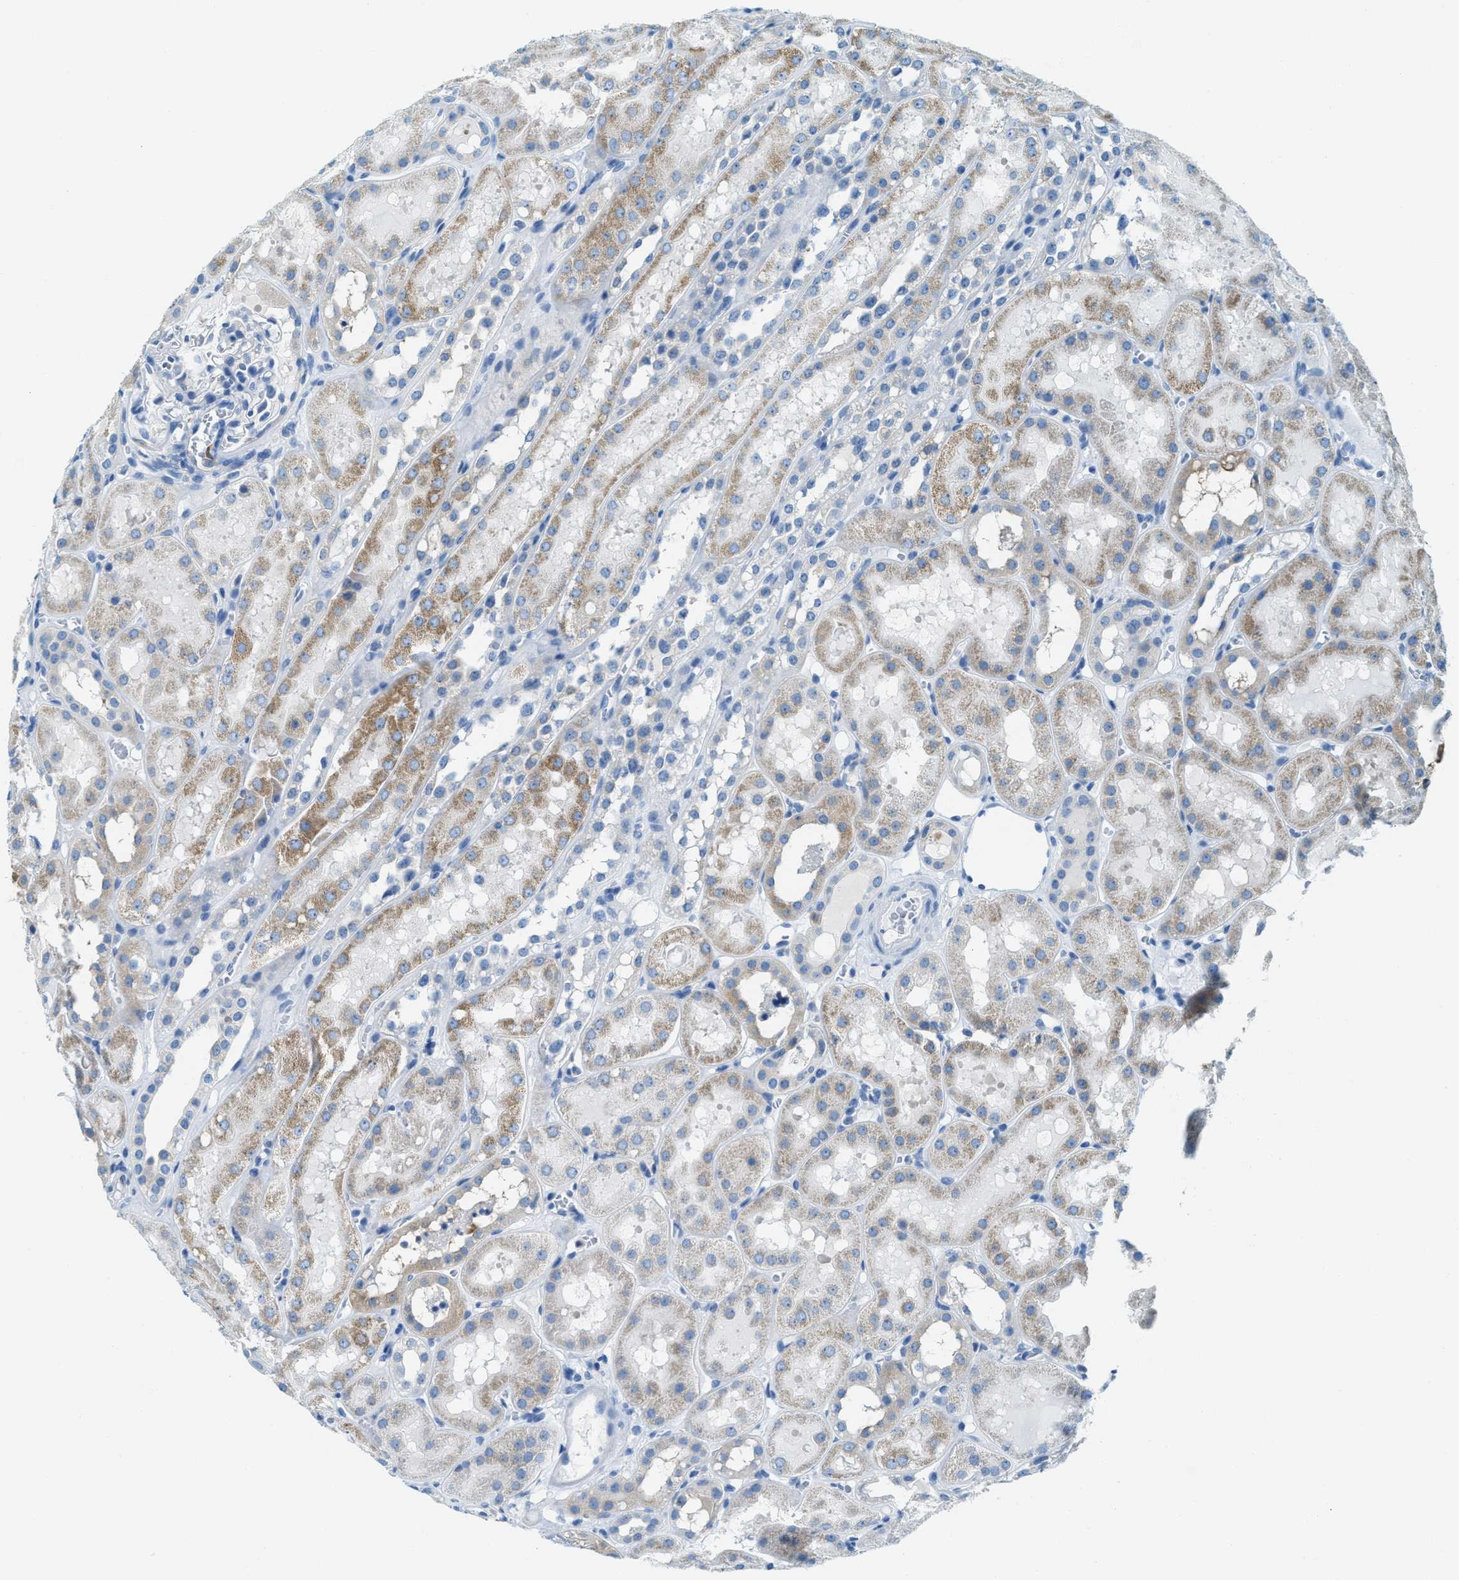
{"staining": {"intensity": "negative", "quantity": "none", "location": "none"}, "tissue": "kidney", "cell_type": "Cells in glomeruli", "image_type": "normal", "snomed": [{"axis": "morphology", "description": "Normal tissue, NOS"}, {"axis": "topography", "description": "Kidney"}, {"axis": "topography", "description": "Urinary bladder"}], "caption": "Immunohistochemistry of benign kidney reveals no positivity in cells in glomeruli.", "gene": "MATCAP2", "patient": {"sex": "male", "age": 16}}